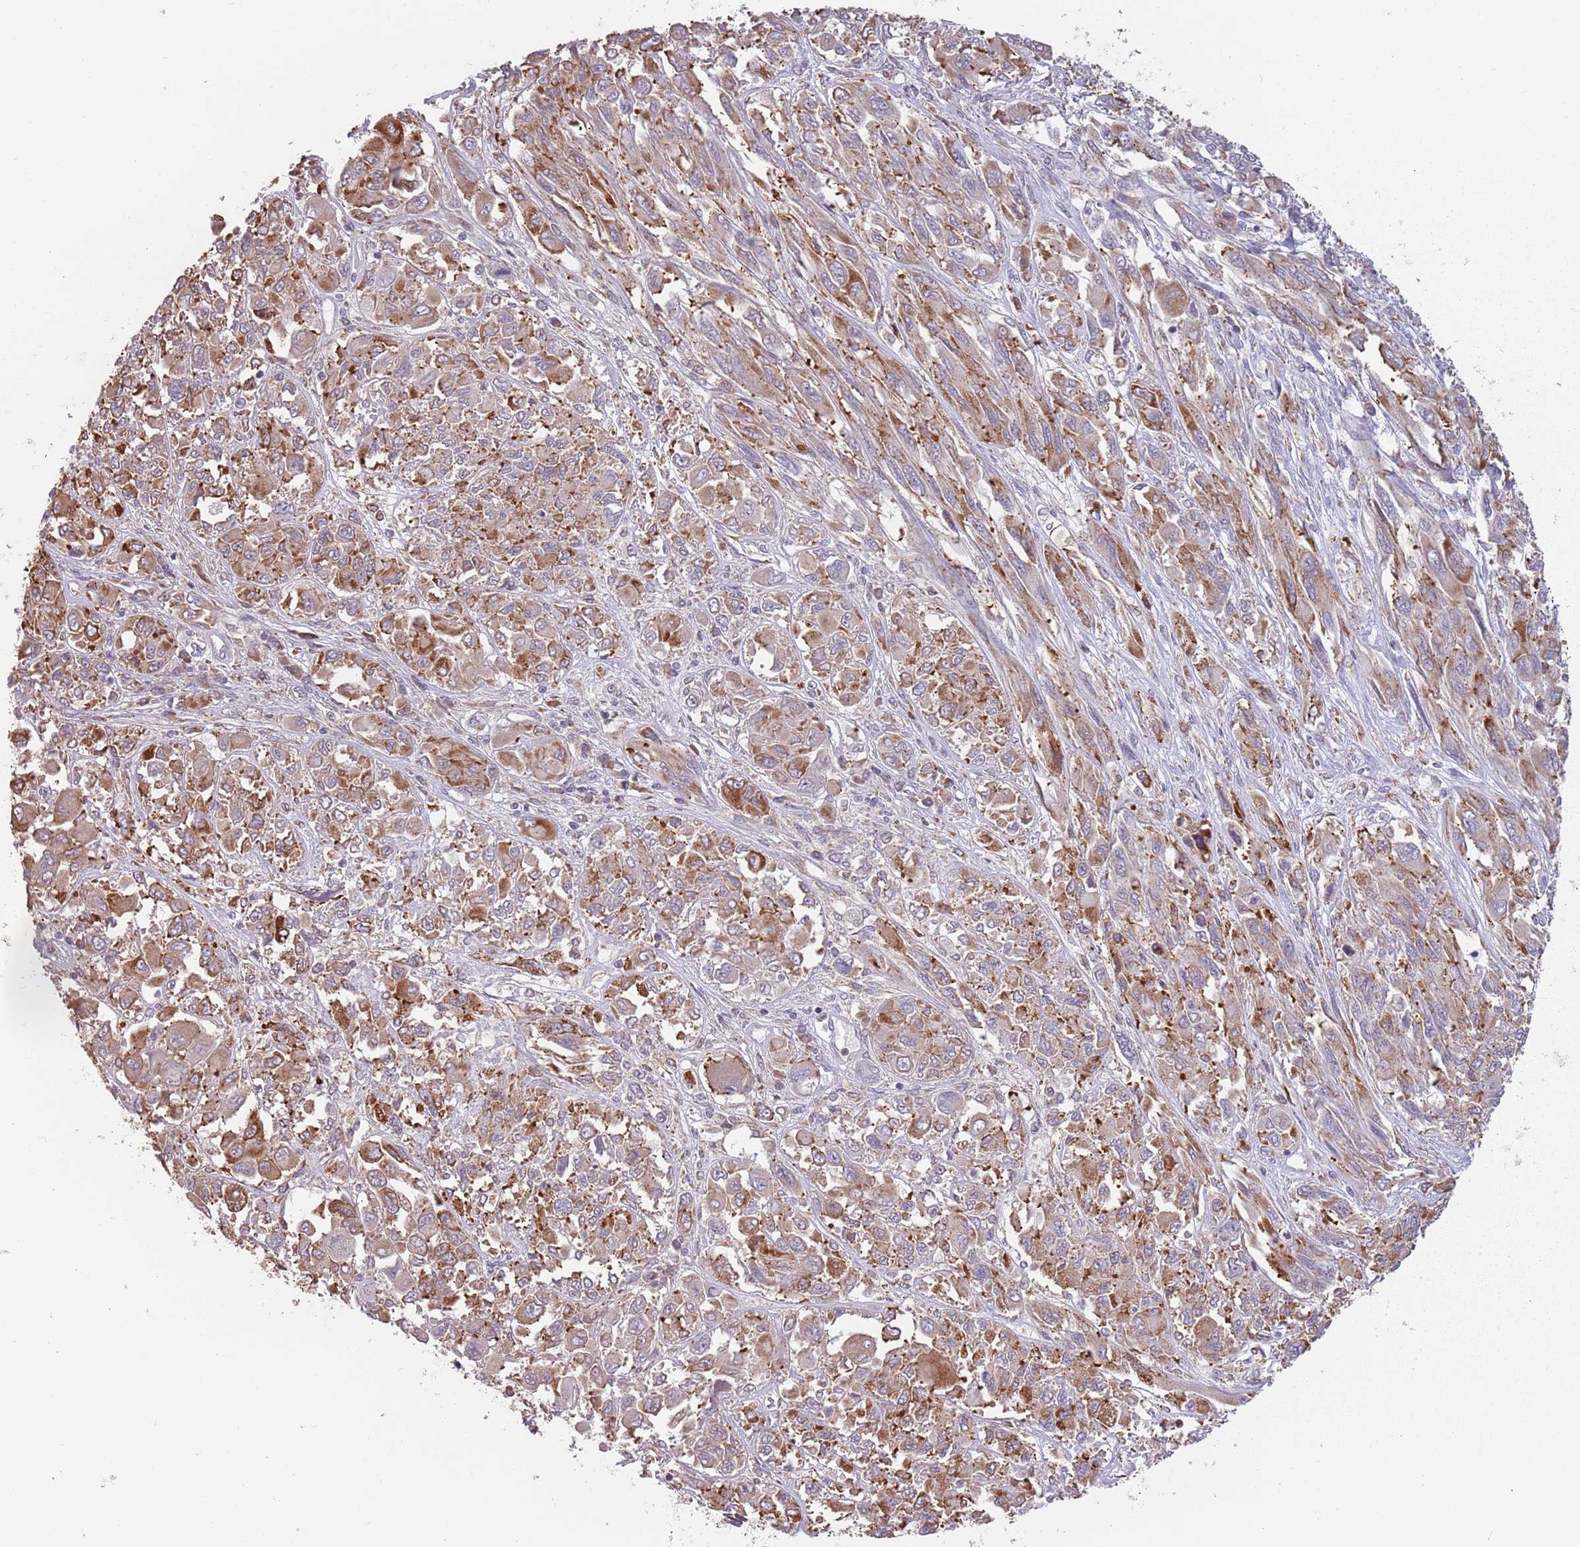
{"staining": {"intensity": "moderate", "quantity": ">75%", "location": "cytoplasmic/membranous"}, "tissue": "melanoma", "cell_type": "Tumor cells", "image_type": "cancer", "snomed": [{"axis": "morphology", "description": "Malignant melanoma, NOS"}, {"axis": "topography", "description": "Skin"}], "caption": "Melanoma stained for a protein (brown) shows moderate cytoplasmic/membranous positive expression in about >75% of tumor cells.", "gene": "RPS9", "patient": {"sex": "female", "age": 91}}